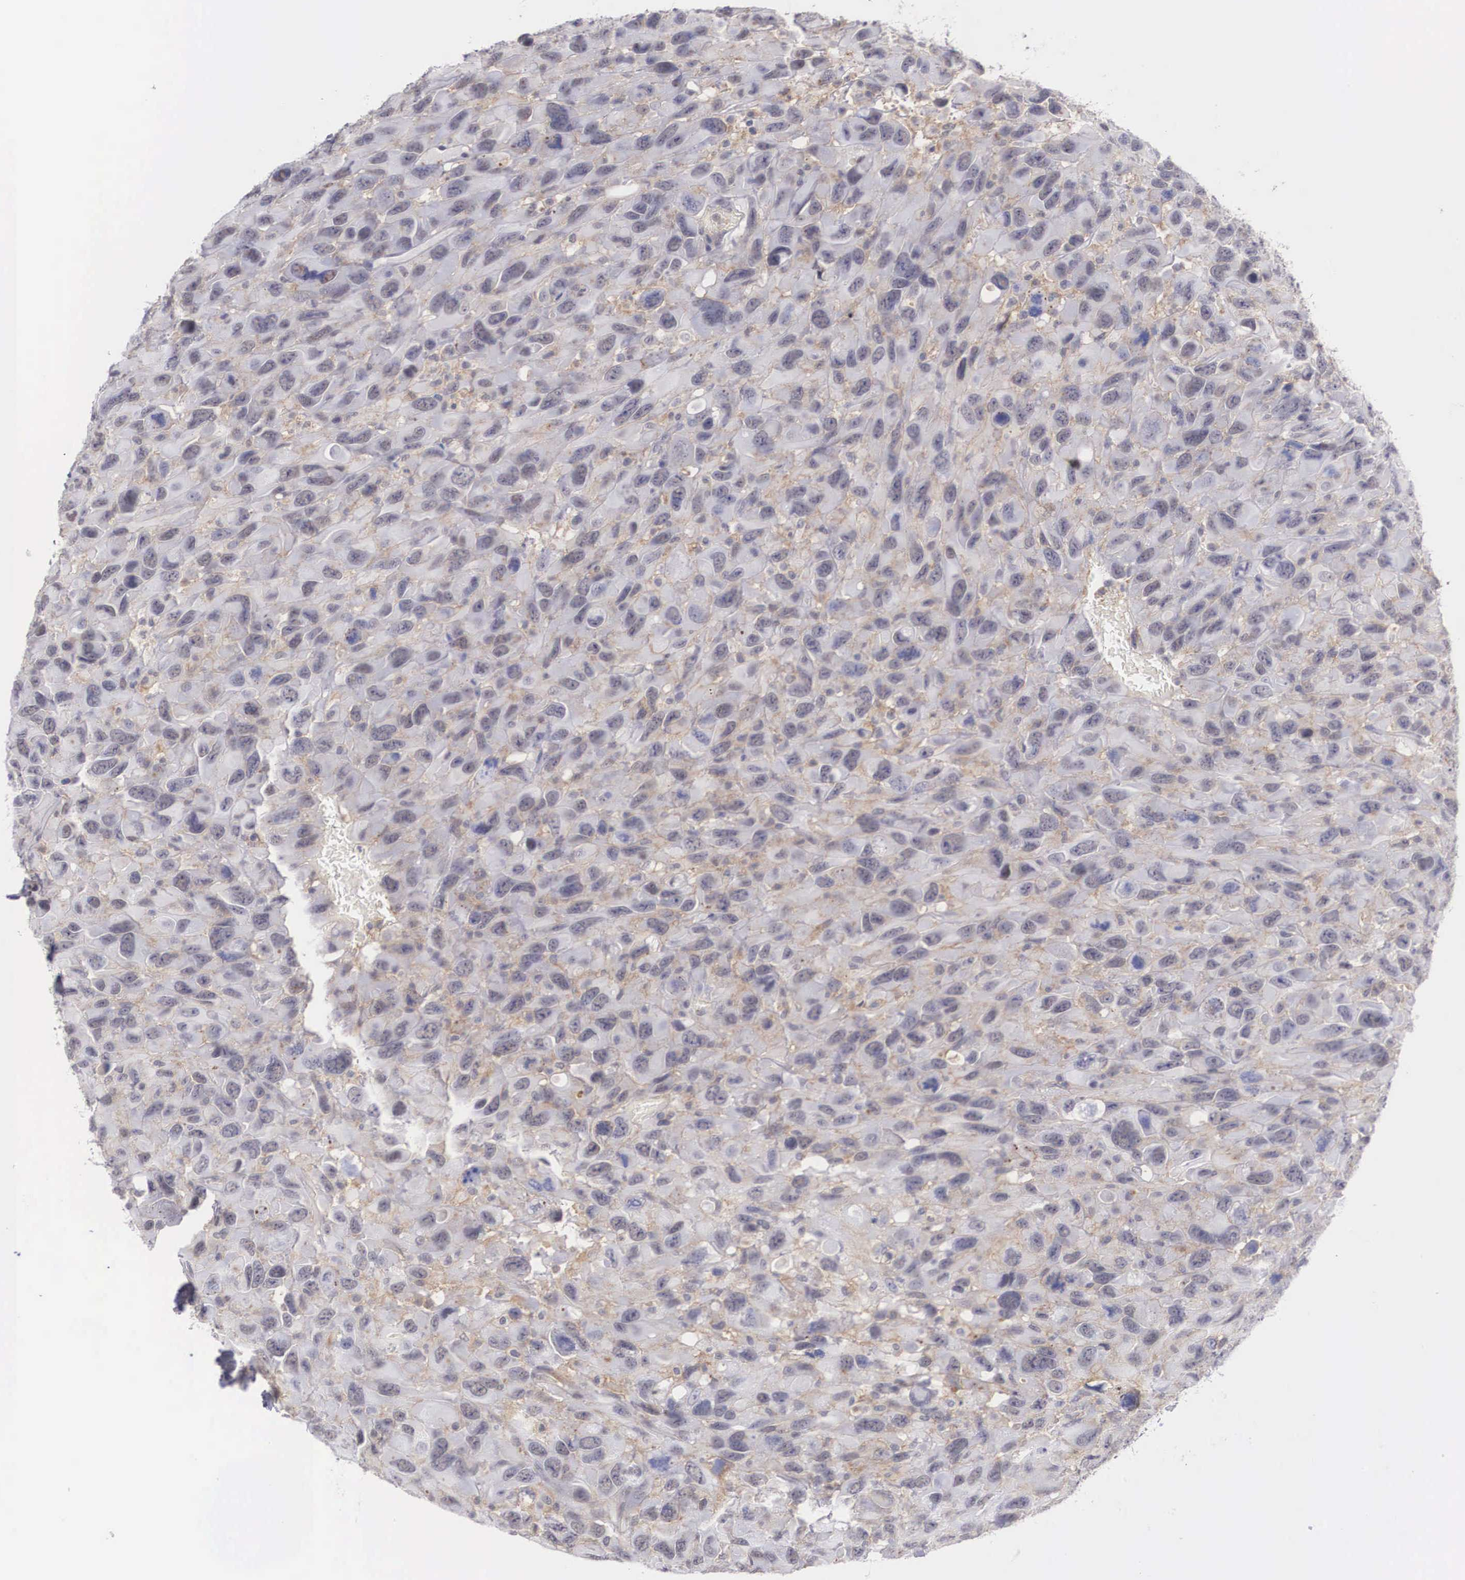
{"staining": {"intensity": "weak", "quantity": "25%-75%", "location": "cytoplasmic/membranous"}, "tissue": "renal cancer", "cell_type": "Tumor cells", "image_type": "cancer", "snomed": [{"axis": "morphology", "description": "Adenocarcinoma, NOS"}, {"axis": "topography", "description": "Kidney"}], "caption": "Weak cytoplasmic/membranous protein staining is present in about 25%-75% of tumor cells in adenocarcinoma (renal).", "gene": "NR4A2", "patient": {"sex": "male", "age": 79}}